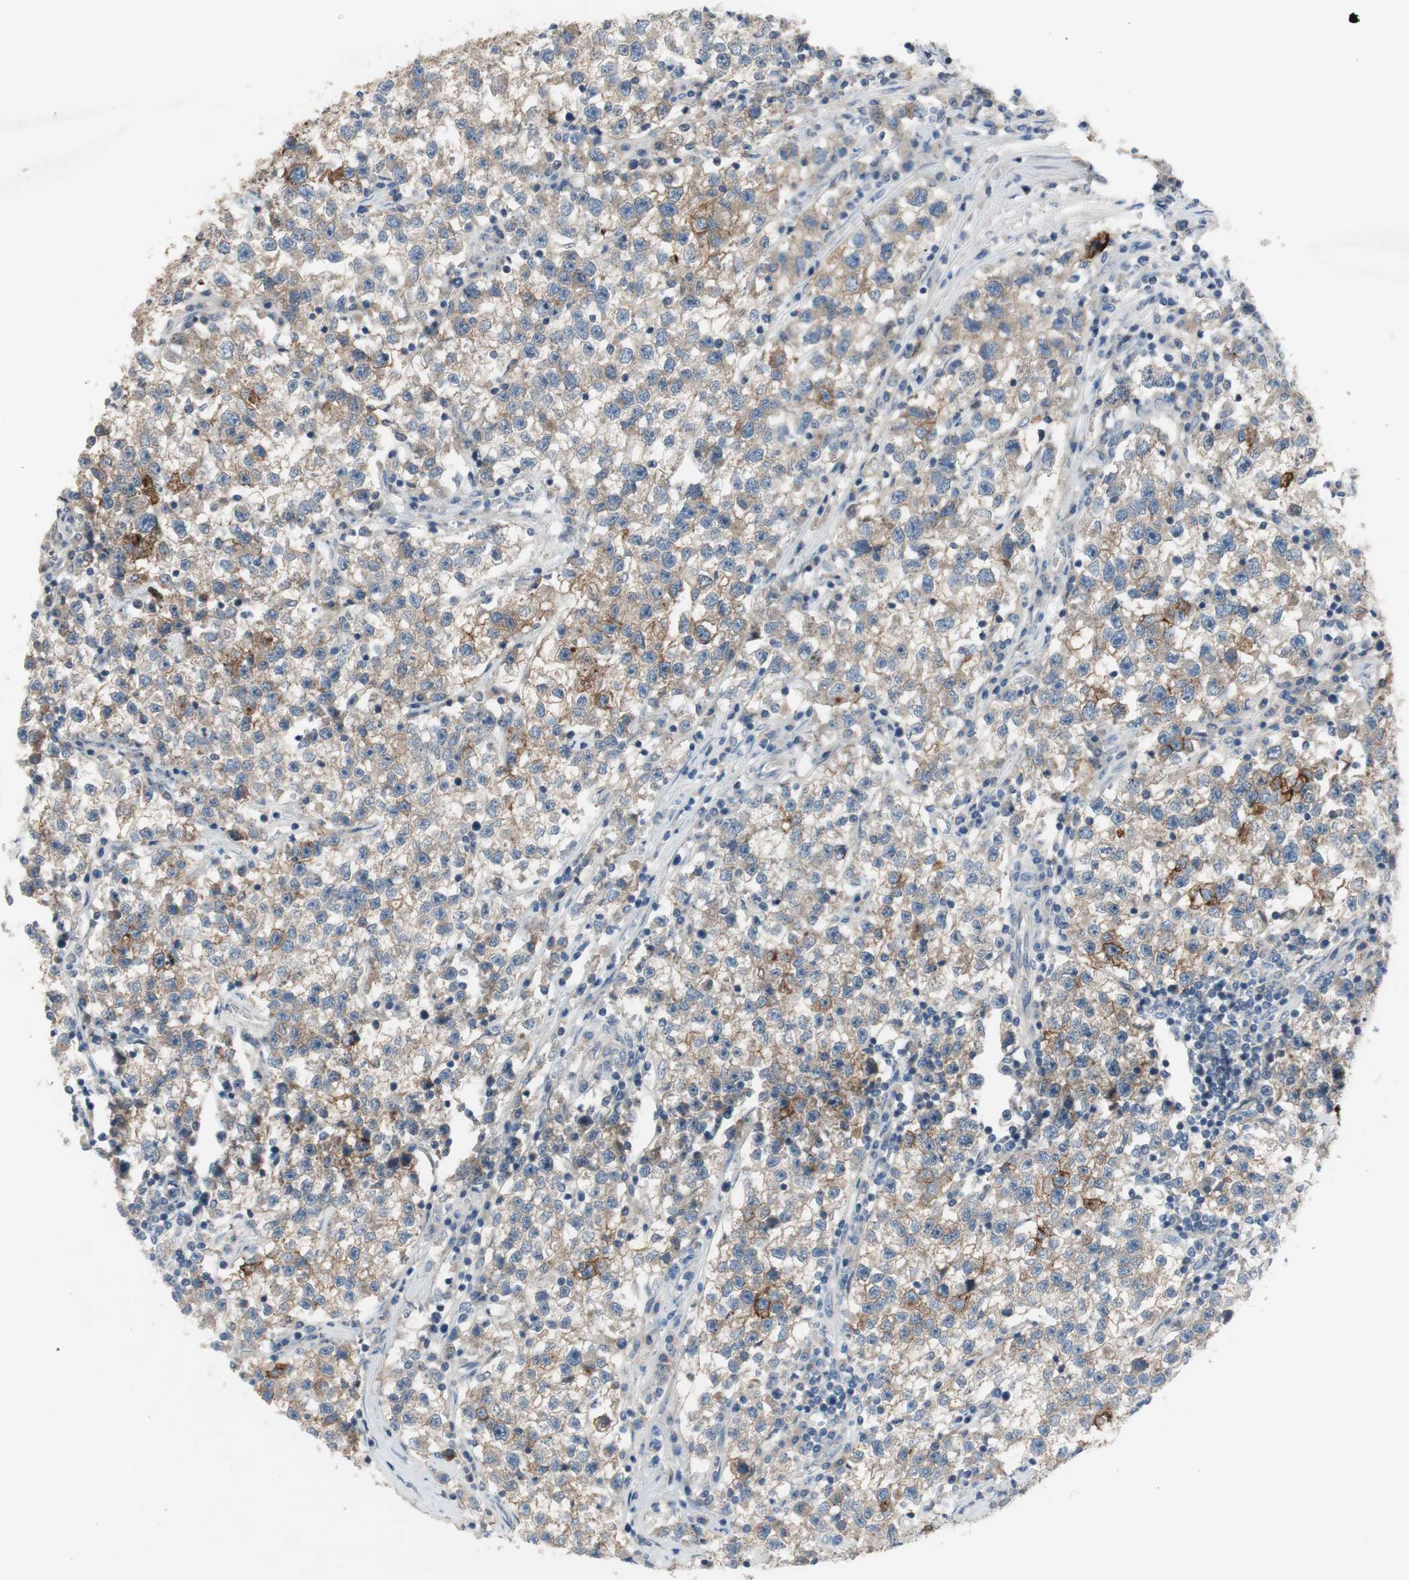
{"staining": {"intensity": "moderate", "quantity": "25%-75%", "location": "cytoplasmic/membranous"}, "tissue": "testis cancer", "cell_type": "Tumor cells", "image_type": "cancer", "snomed": [{"axis": "morphology", "description": "Seminoma, NOS"}, {"axis": "topography", "description": "Testis"}], "caption": "An image of human testis cancer (seminoma) stained for a protein demonstrates moderate cytoplasmic/membranous brown staining in tumor cells.", "gene": "TACR3", "patient": {"sex": "male", "age": 22}}